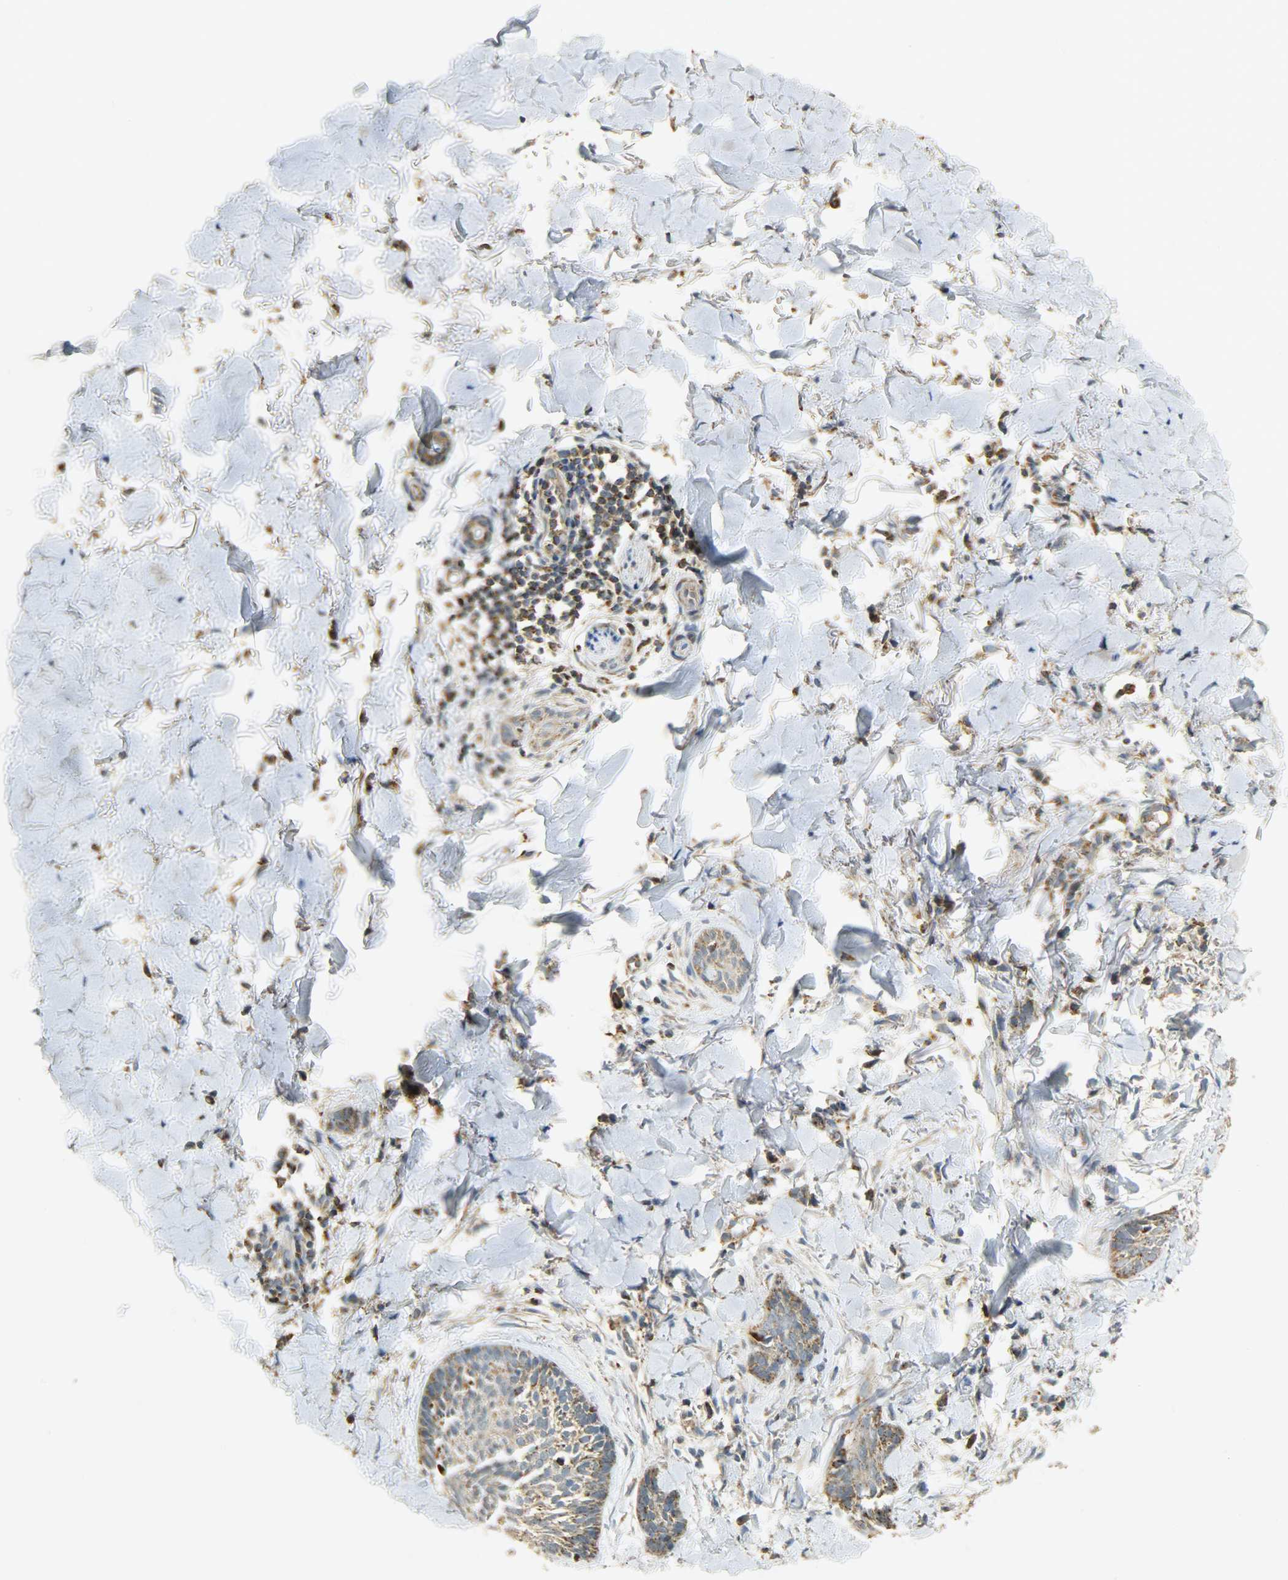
{"staining": {"intensity": "weak", "quantity": ">75%", "location": "cytoplasmic/membranous"}, "tissue": "skin cancer", "cell_type": "Tumor cells", "image_type": "cancer", "snomed": [{"axis": "morphology", "description": "Normal tissue, NOS"}, {"axis": "morphology", "description": "Basal cell carcinoma"}, {"axis": "topography", "description": "Skin"}], "caption": "Skin cancer stained with DAB IHC exhibits low levels of weak cytoplasmic/membranous positivity in approximately >75% of tumor cells. The staining was performed using DAB, with brown indicating positive protein expression. Nuclei are stained blue with hematoxylin.", "gene": "HDHD5", "patient": {"sex": "male", "age": 71}}